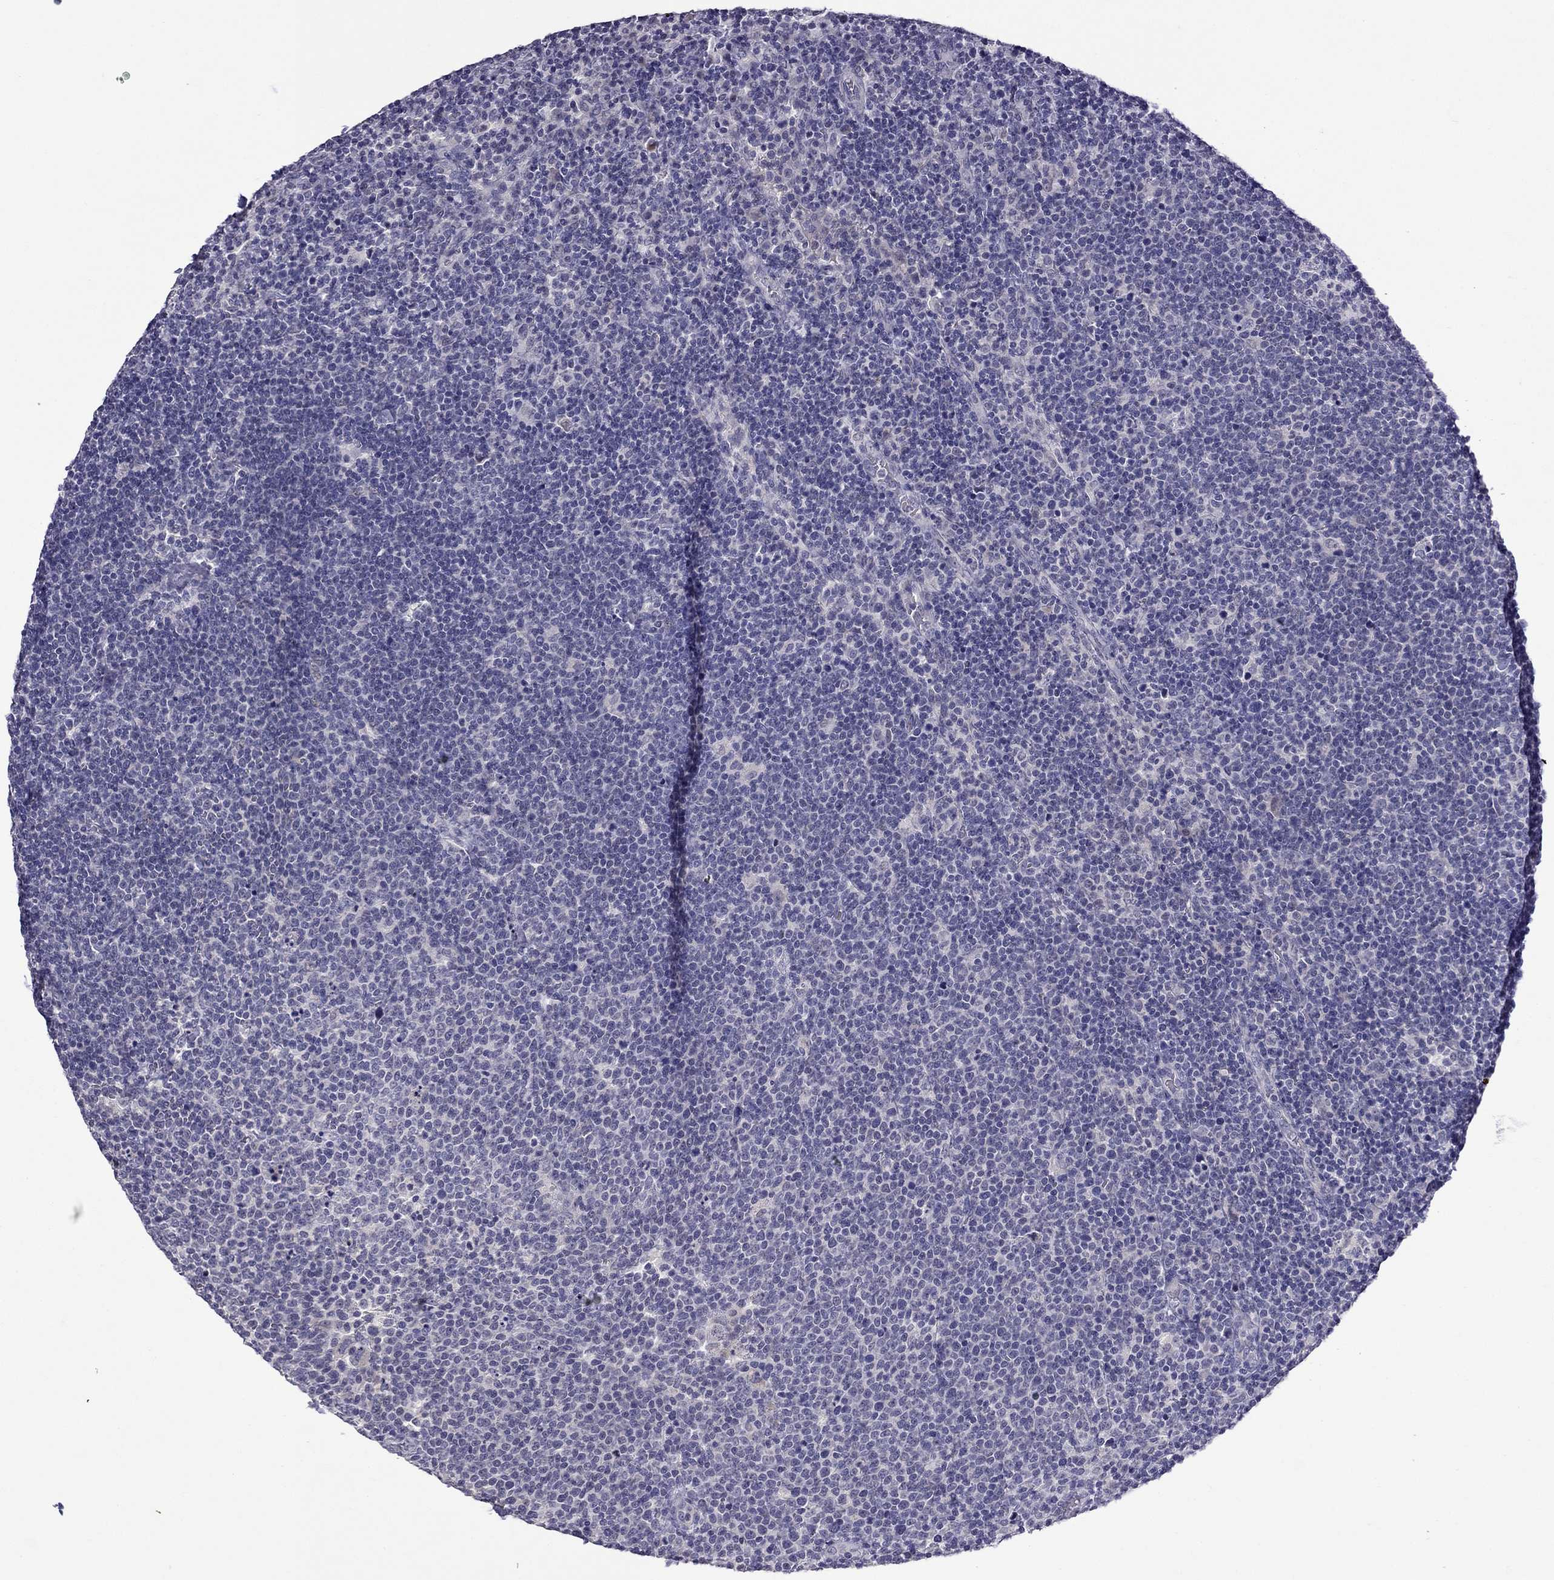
{"staining": {"intensity": "negative", "quantity": "none", "location": "none"}, "tissue": "lymphoma", "cell_type": "Tumor cells", "image_type": "cancer", "snomed": [{"axis": "morphology", "description": "Malignant lymphoma, non-Hodgkin's type, High grade"}, {"axis": "topography", "description": "Lymph node"}], "caption": "An image of lymphoma stained for a protein demonstrates no brown staining in tumor cells.", "gene": "STAR", "patient": {"sex": "male", "age": 61}}